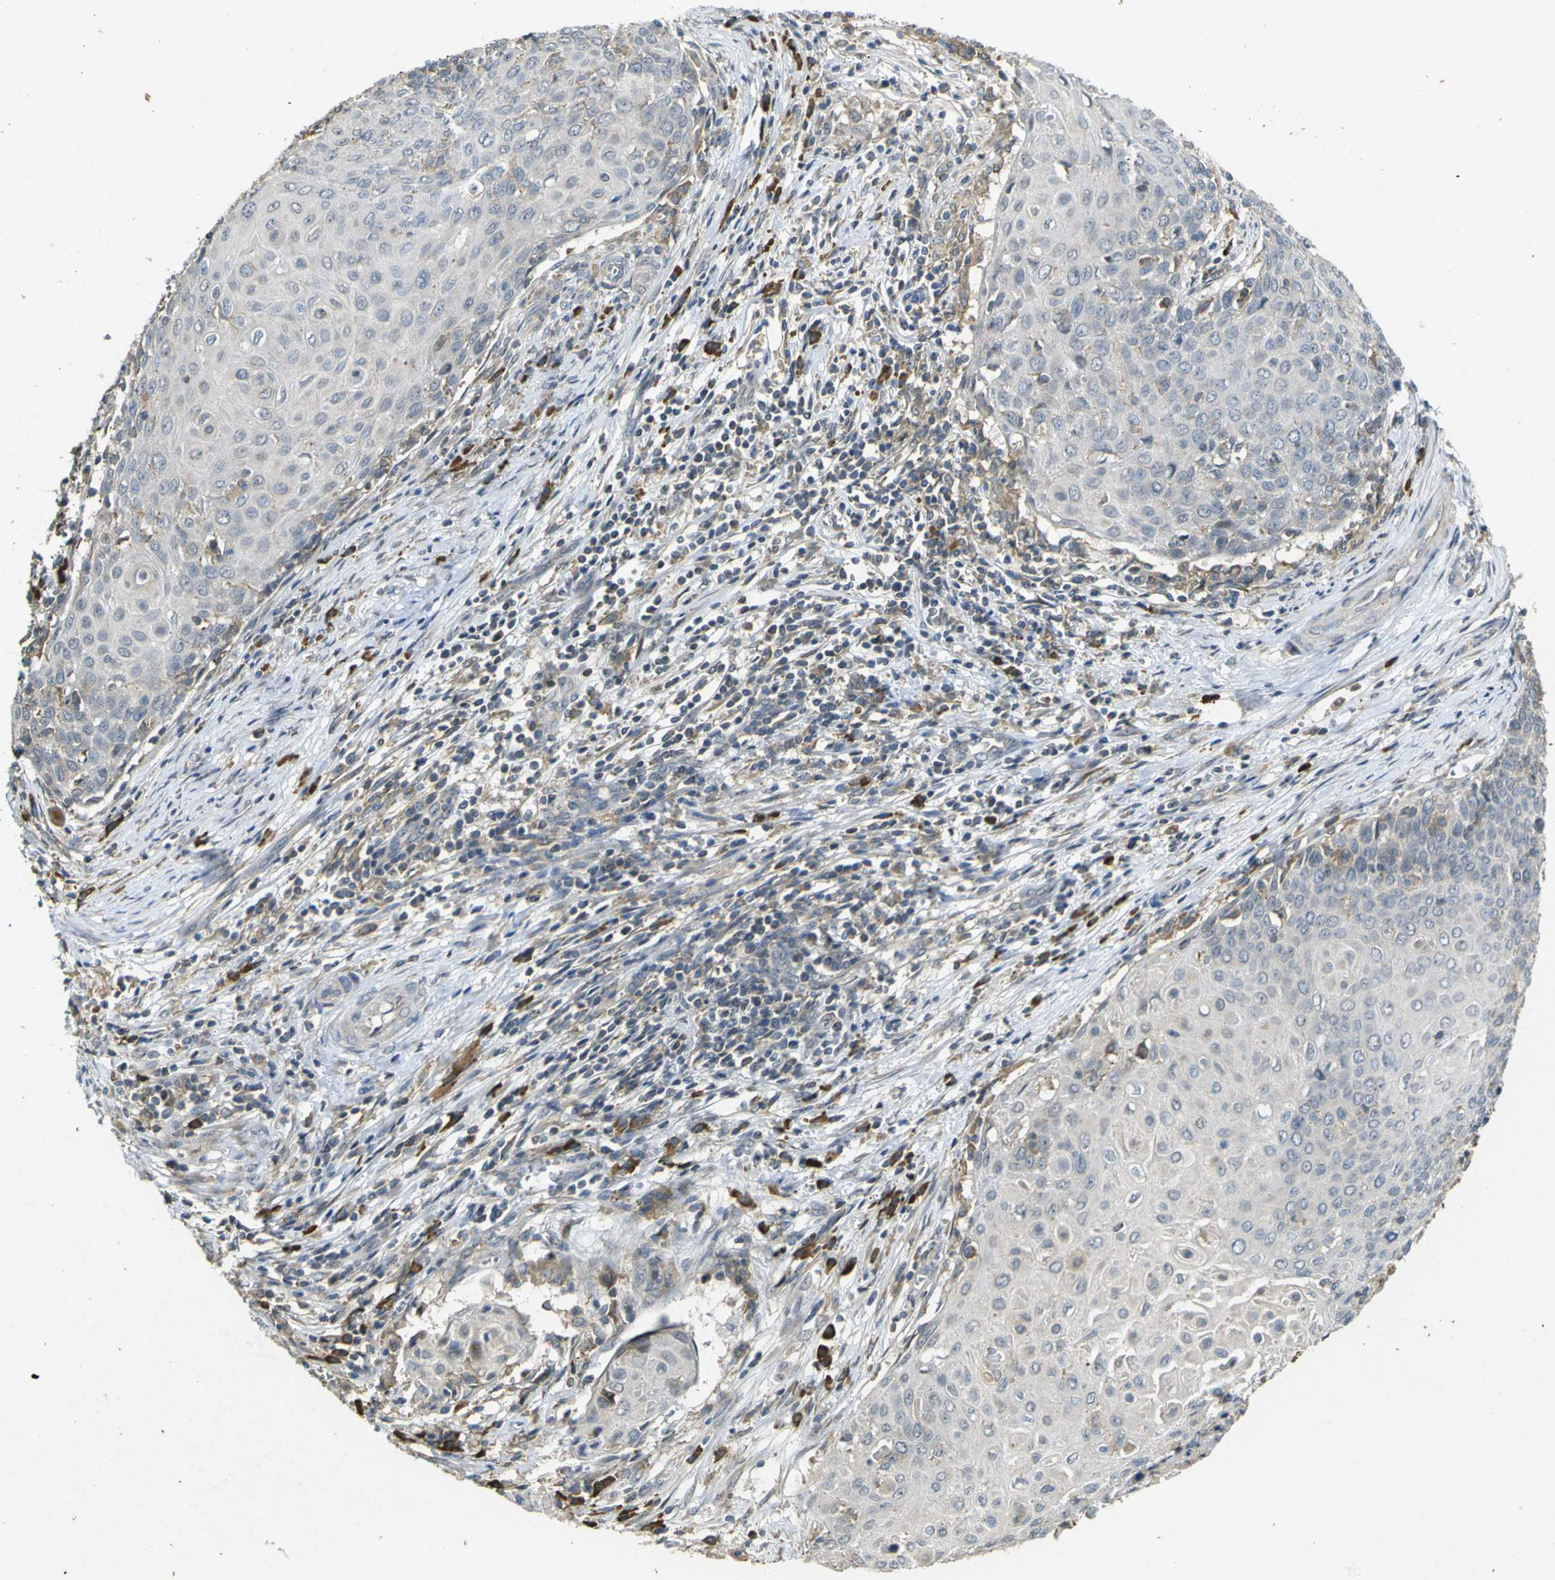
{"staining": {"intensity": "negative", "quantity": "none", "location": "none"}, "tissue": "cervical cancer", "cell_type": "Tumor cells", "image_type": "cancer", "snomed": [{"axis": "morphology", "description": "Squamous cell carcinoma, NOS"}, {"axis": "topography", "description": "Cervix"}], "caption": "Micrograph shows no significant protein positivity in tumor cells of cervical cancer (squamous cell carcinoma).", "gene": "MAGI2", "patient": {"sex": "female", "age": 39}}